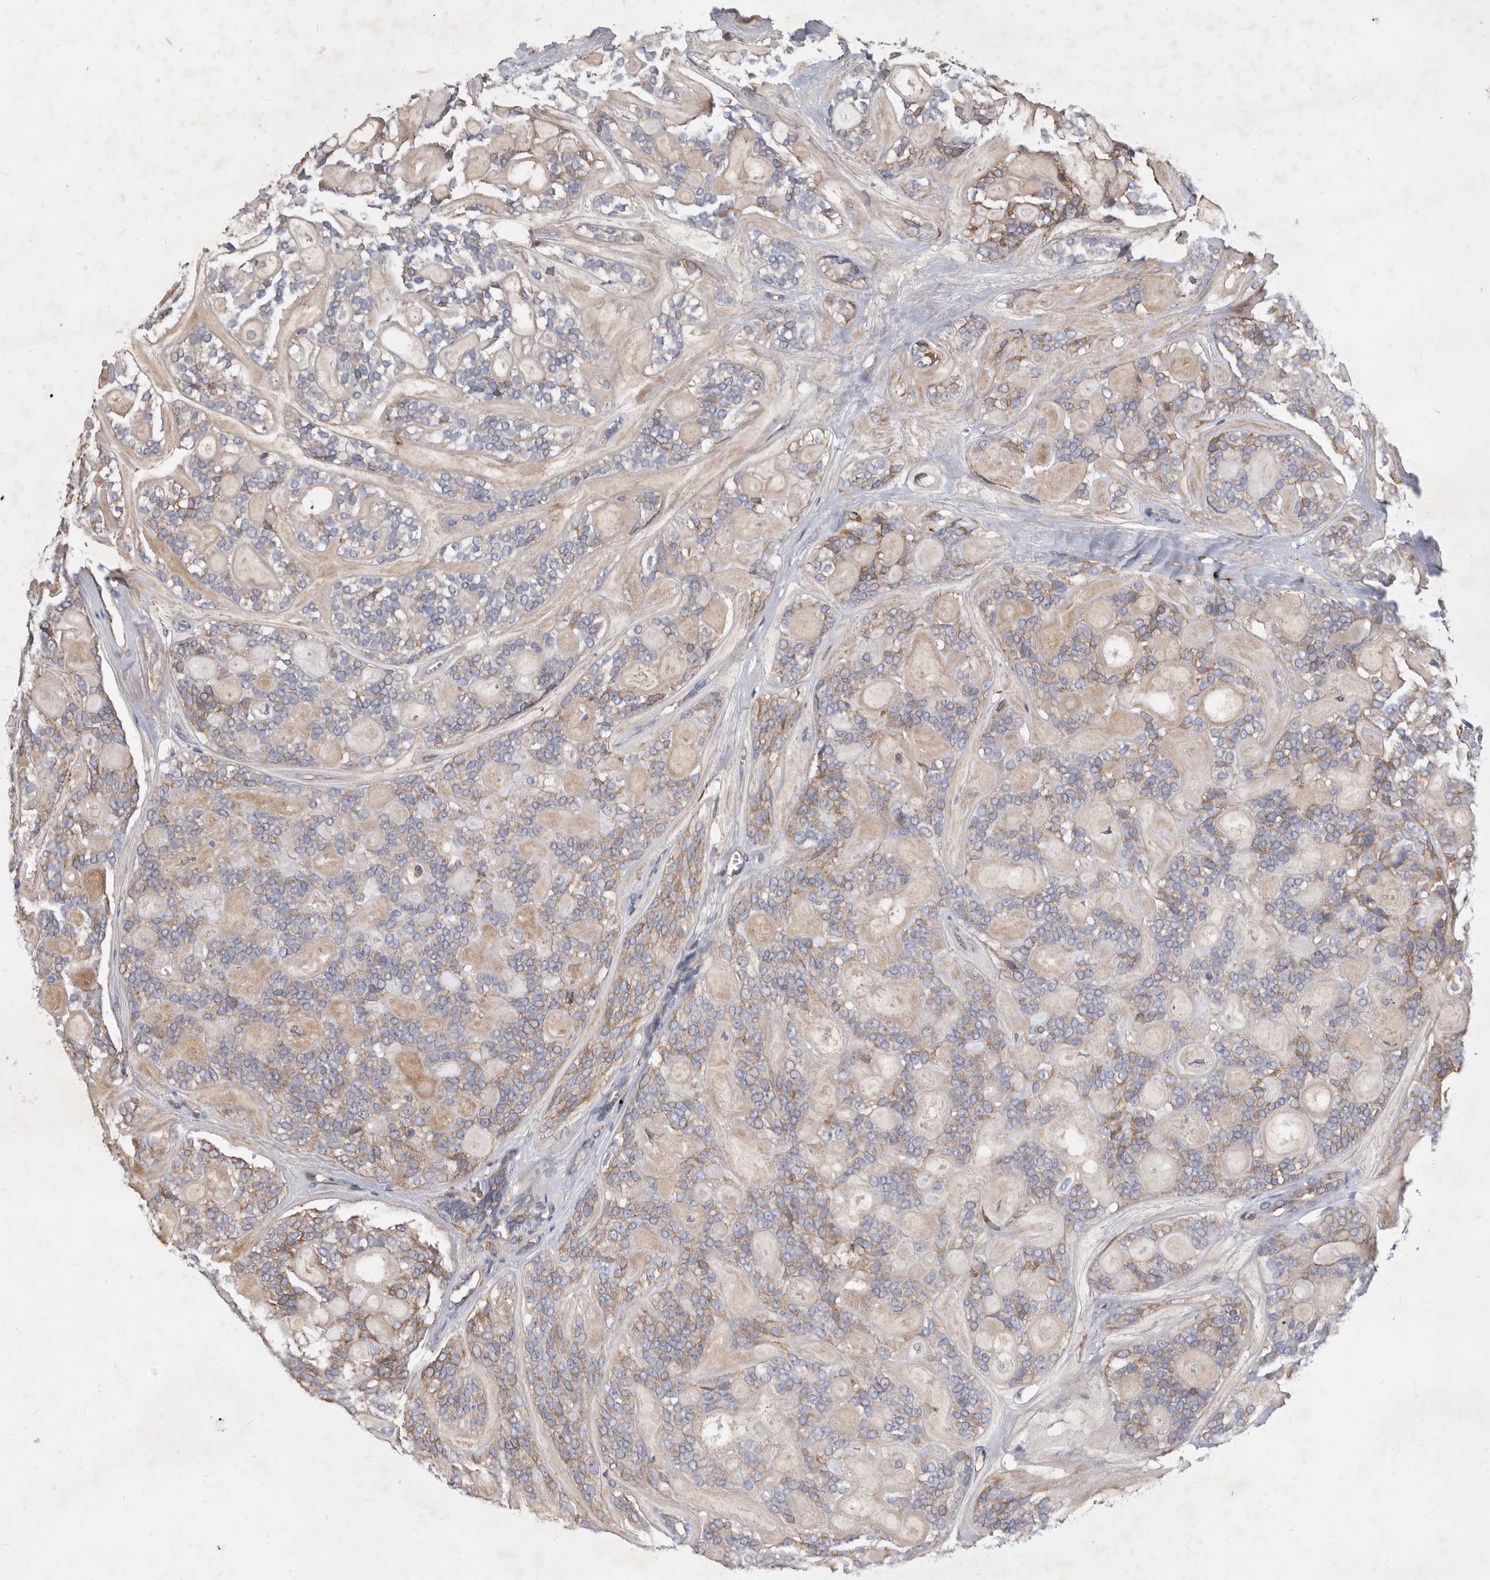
{"staining": {"intensity": "weak", "quantity": "25%-75%", "location": "cytoplasmic/membranous"}, "tissue": "head and neck cancer", "cell_type": "Tumor cells", "image_type": "cancer", "snomed": [{"axis": "morphology", "description": "Adenocarcinoma, NOS"}, {"axis": "topography", "description": "Head-Neck"}], "caption": "Immunohistochemistry (IHC) photomicrograph of human head and neck adenocarcinoma stained for a protein (brown), which displays low levels of weak cytoplasmic/membranous staining in about 25%-75% of tumor cells.", "gene": "ATP13A3", "patient": {"sex": "male", "age": 66}}